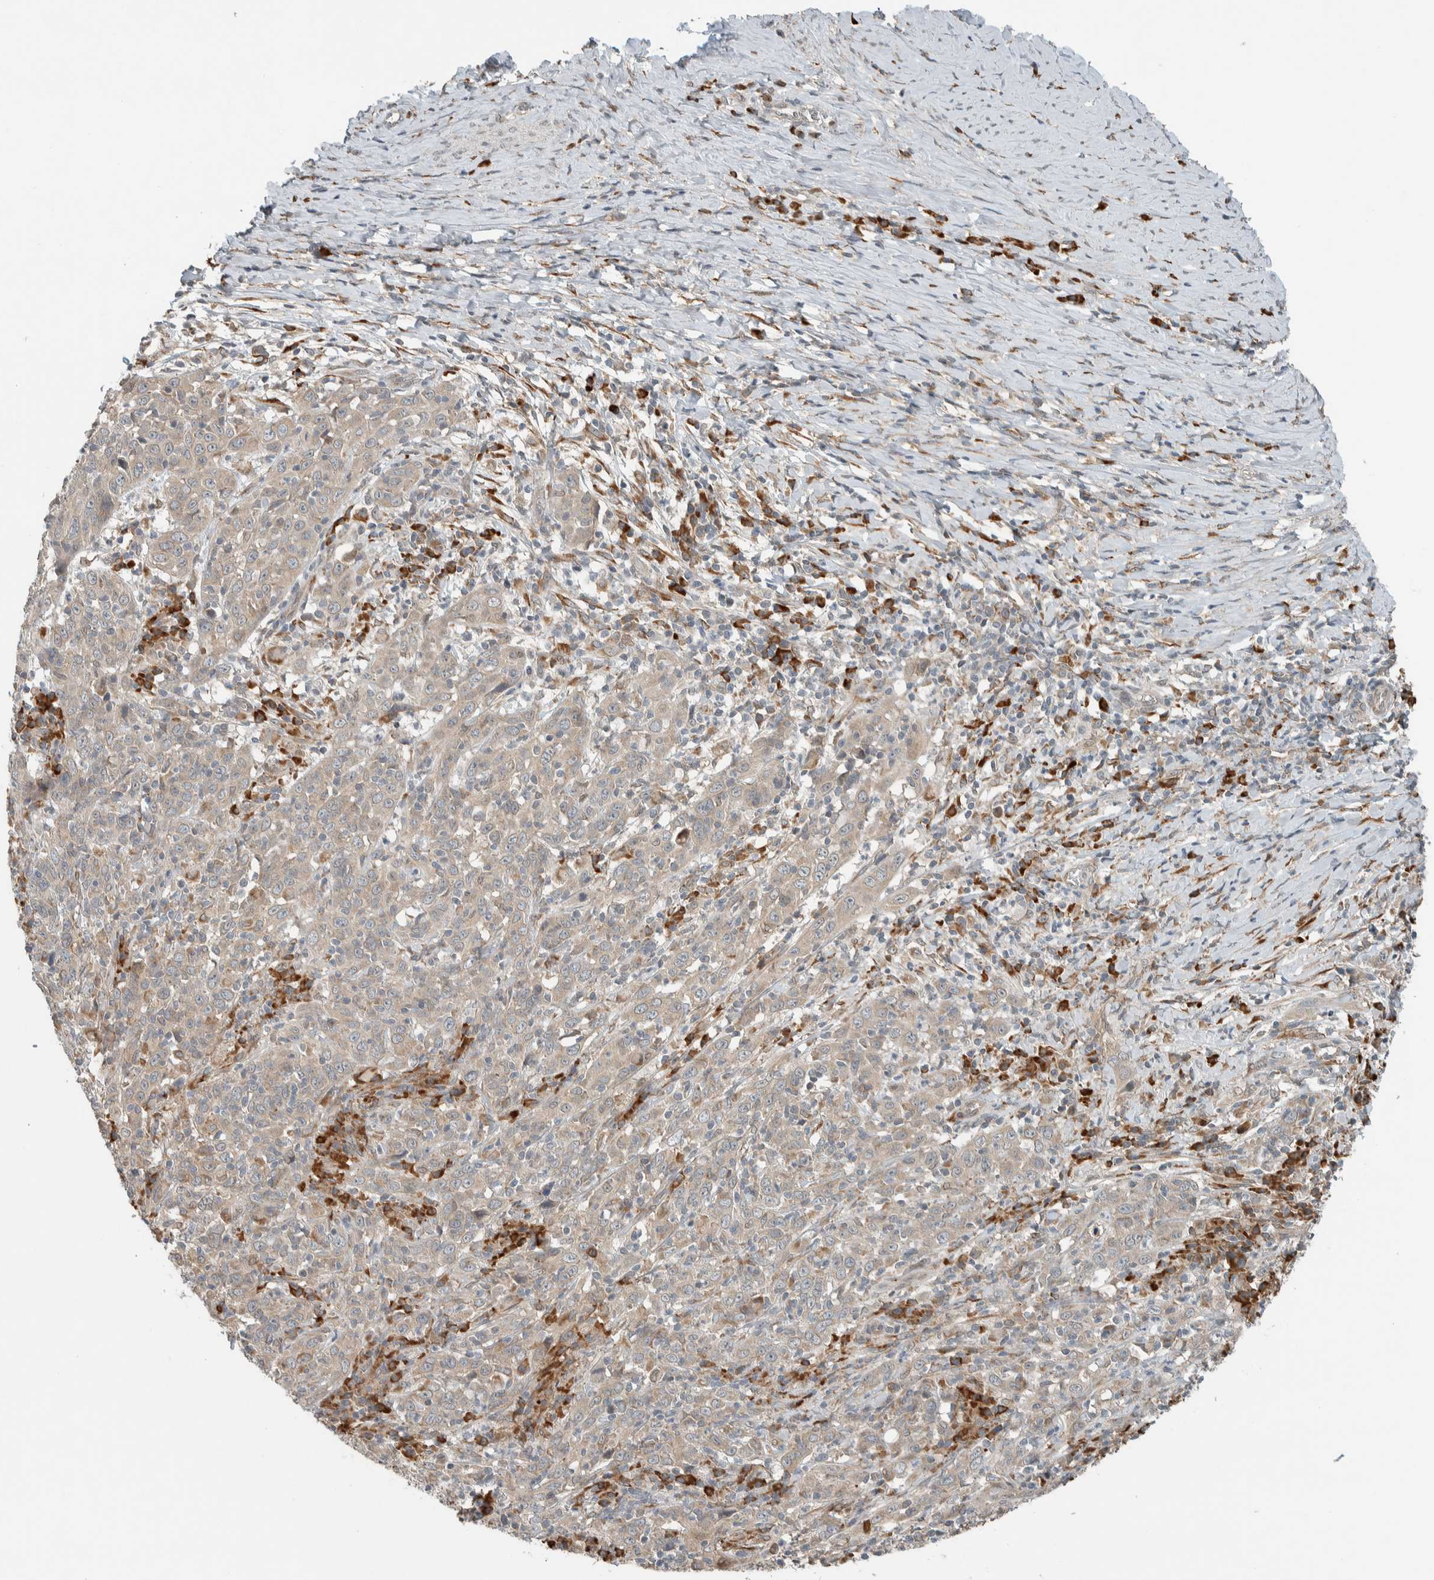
{"staining": {"intensity": "weak", "quantity": ">75%", "location": "cytoplasmic/membranous"}, "tissue": "cervical cancer", "cell_type": "Tumor cells", "image_type": "cancer", "snomed": [{"axis": "morphology", "description": "Squamous cell carcinoma, NOS"}, {"axis": "topography", "description": "Cervix"}], "caption": "IHC (DAB (3,3'-diaminobenzidine)) staining of cervical cancer (squamous cell carcinoma) displays weak cytoplasmic/membranous protein staining in about >75% of tumor cells.", "gene": "CTBP2", "patient": {"sex": "female", "age": 46}}